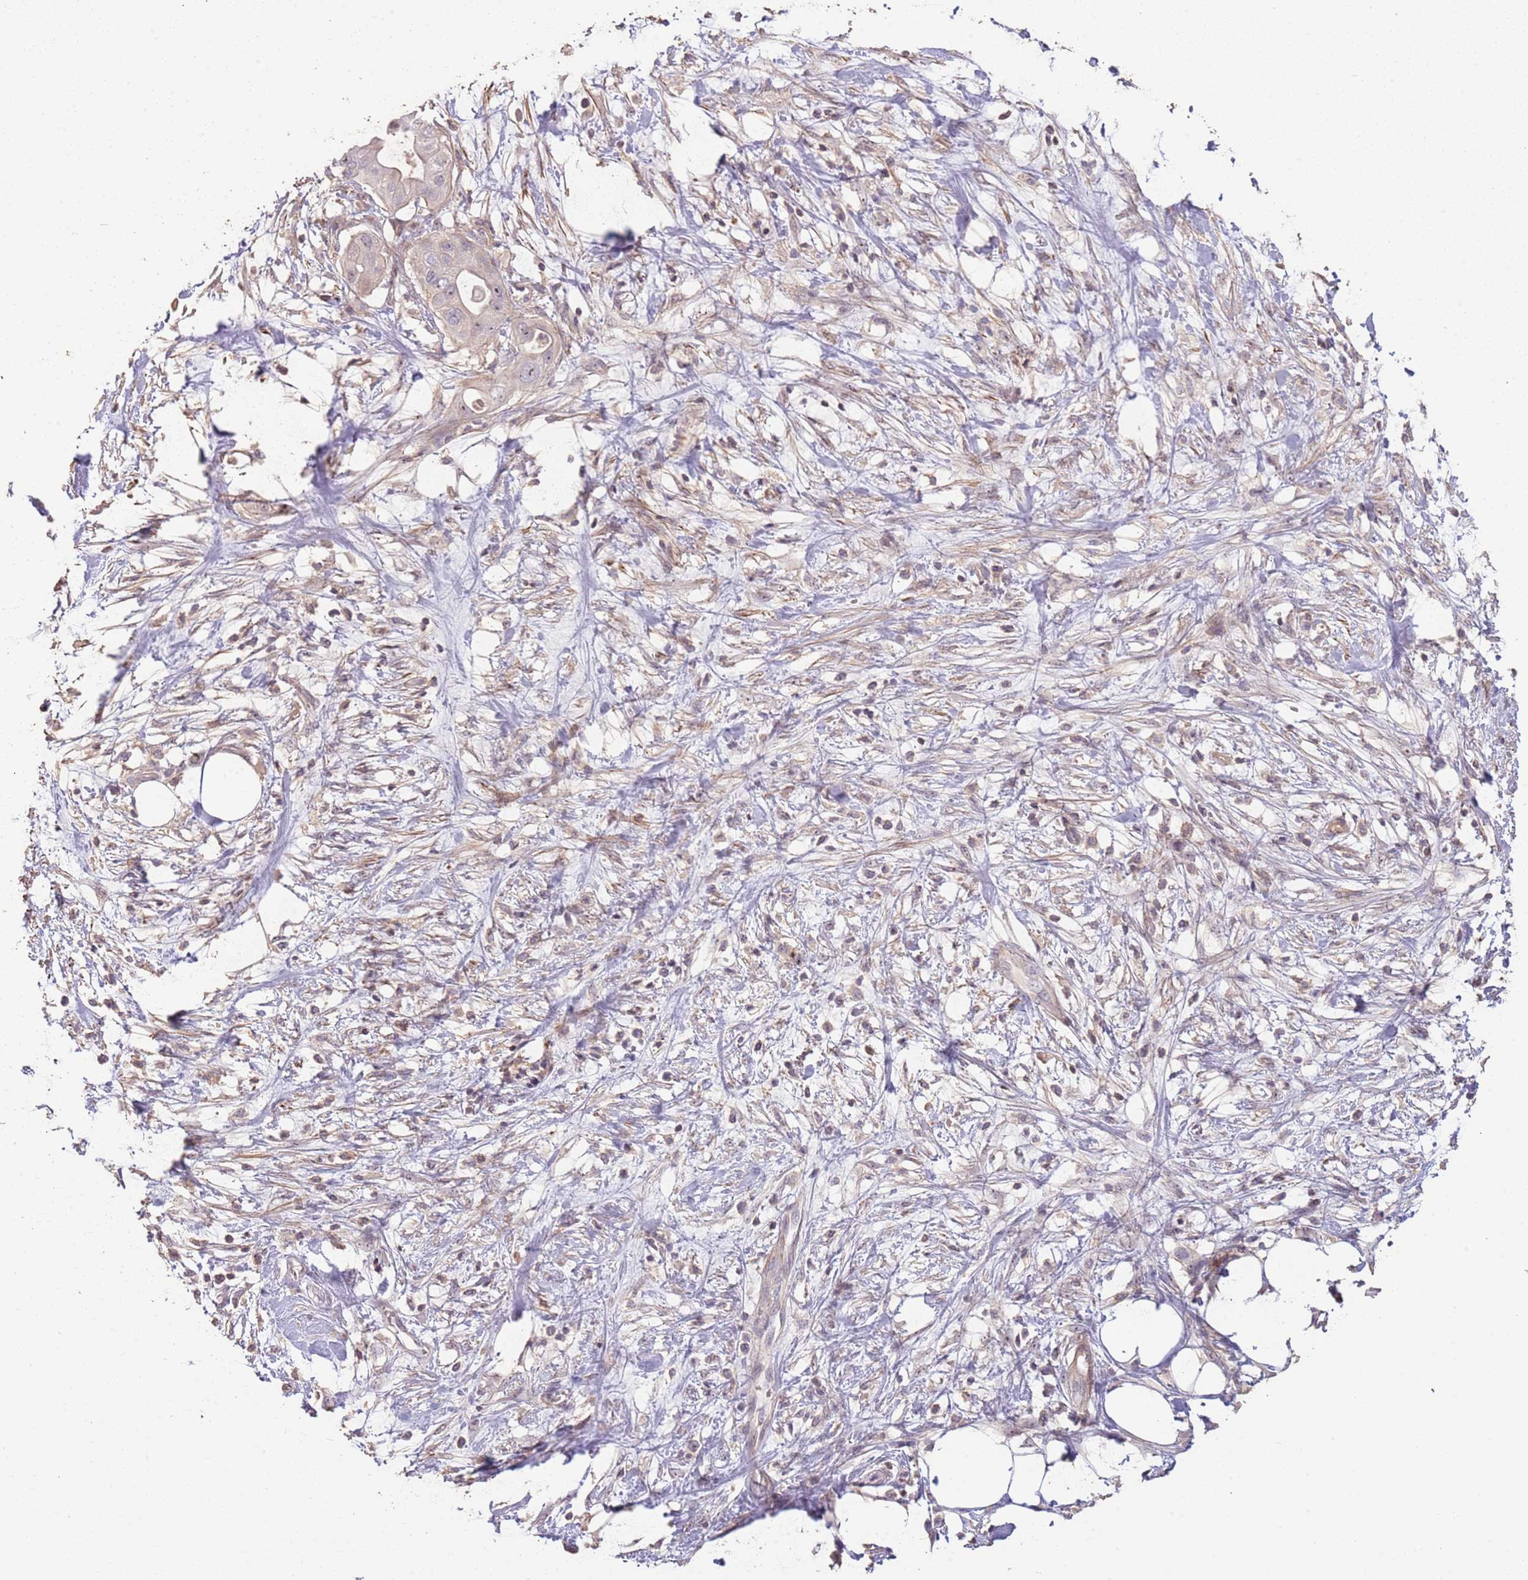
{"staining": {"intensity": "negative", "quantity": "none", "location": "none"}, "tissue": "pancreatic cancer", "cell_type": "Tumor cells", "image_type": "cancer", "snomed": [{"axis": "morphology", "description": "Adenocarcinoma, NOS"}, {"axis": "topography", "description": "Pancreas"}], "caption": "This is a micrograph of immunohistochemistry (IHC) staining of pancreatic cancer, which shows no staining in tumor cells. (DAB (3,3'-diaminobenzidine) IHC, high magnification).", "gene": "ADTRP", "patient": {"sex": "male", "age": 68}}